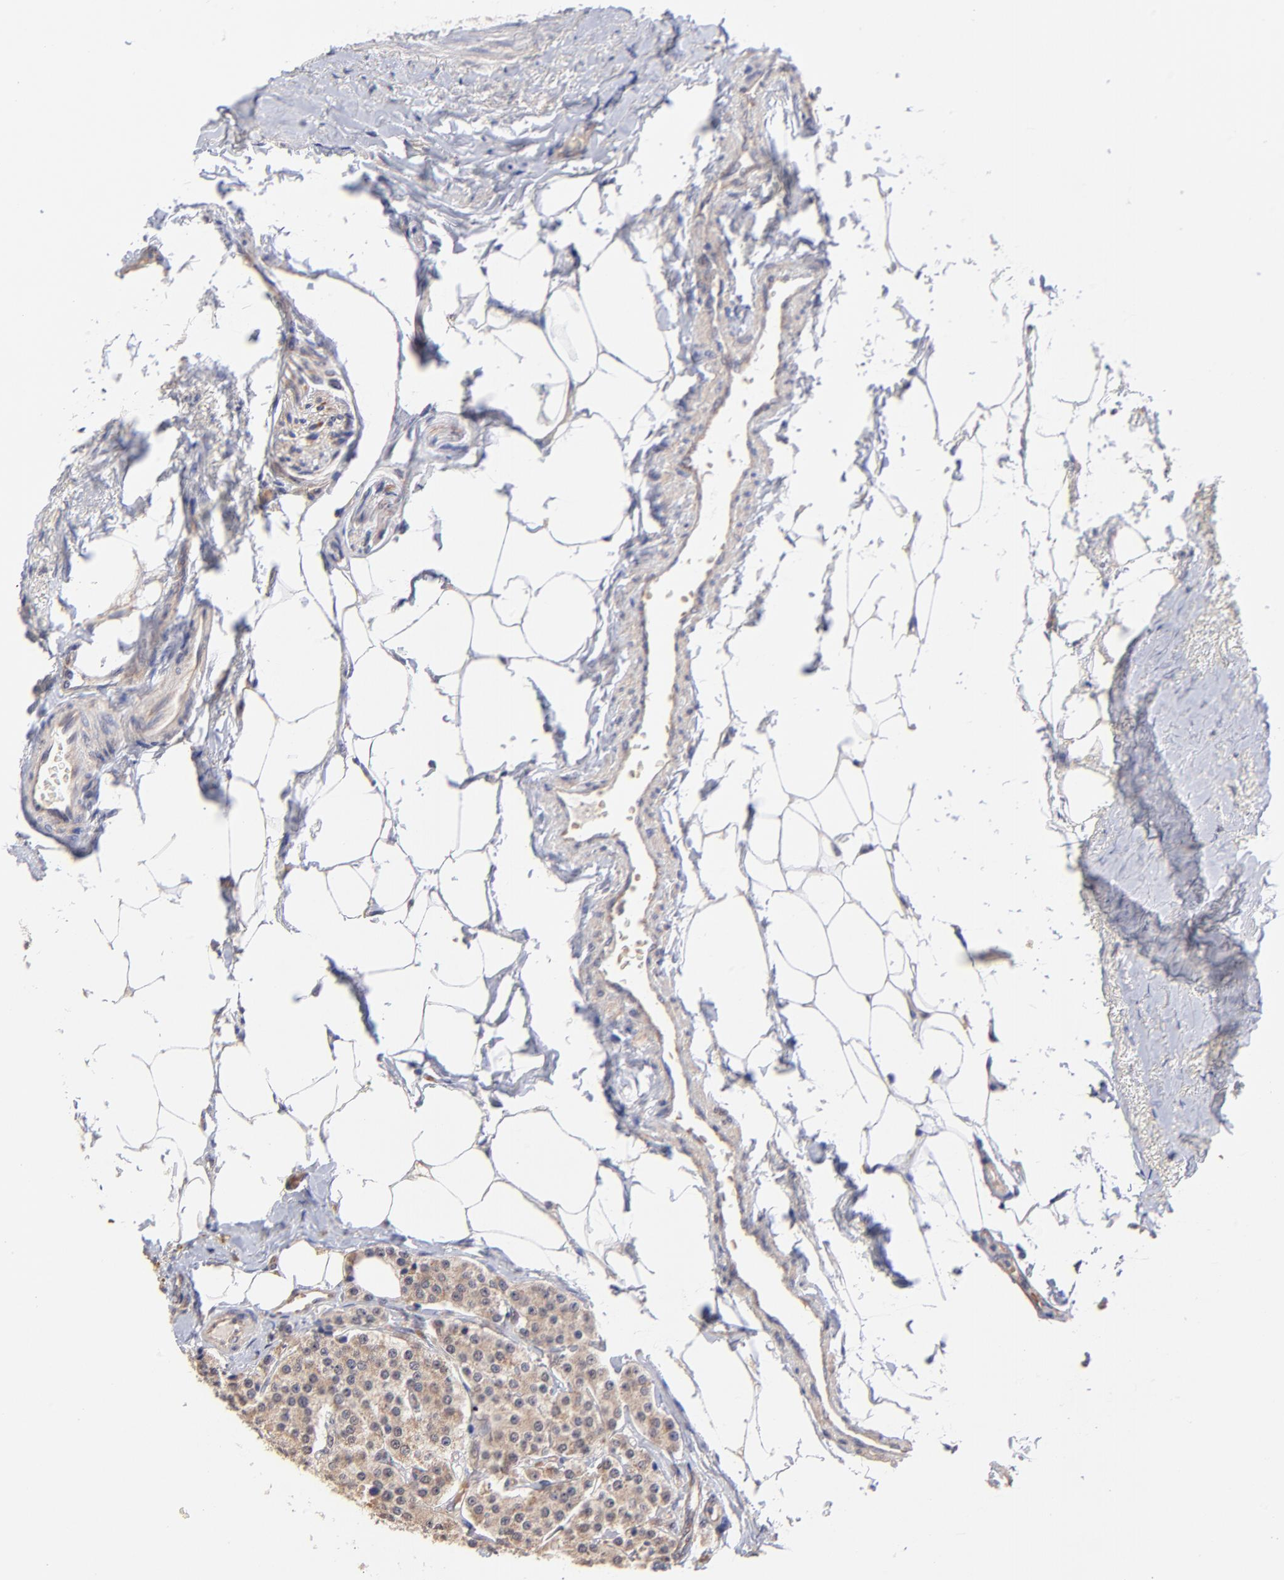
{"staining": {"intensity": "weak", "quantity": ">75%", "location": "cytoplasmic/membranous"}, "tissue": "carcinoid", "cell_type": "Tumor cells", "image_type": "cancer", "snomed": [{"axis": "morphology", "description": "Carcinoid, malignant, NOS"}, {"axis": "topography", "description": "Colon"}], "caption": "Protein analysis of carcinoid tissue shows weak cytoplasmic/membranous expression in approximately >75% of tumor cells. (DAB = brown stain, brightfield microscopy at high magnification).", "gene": "UBE2H", "patient": {"sex": "female", "age": 61}}